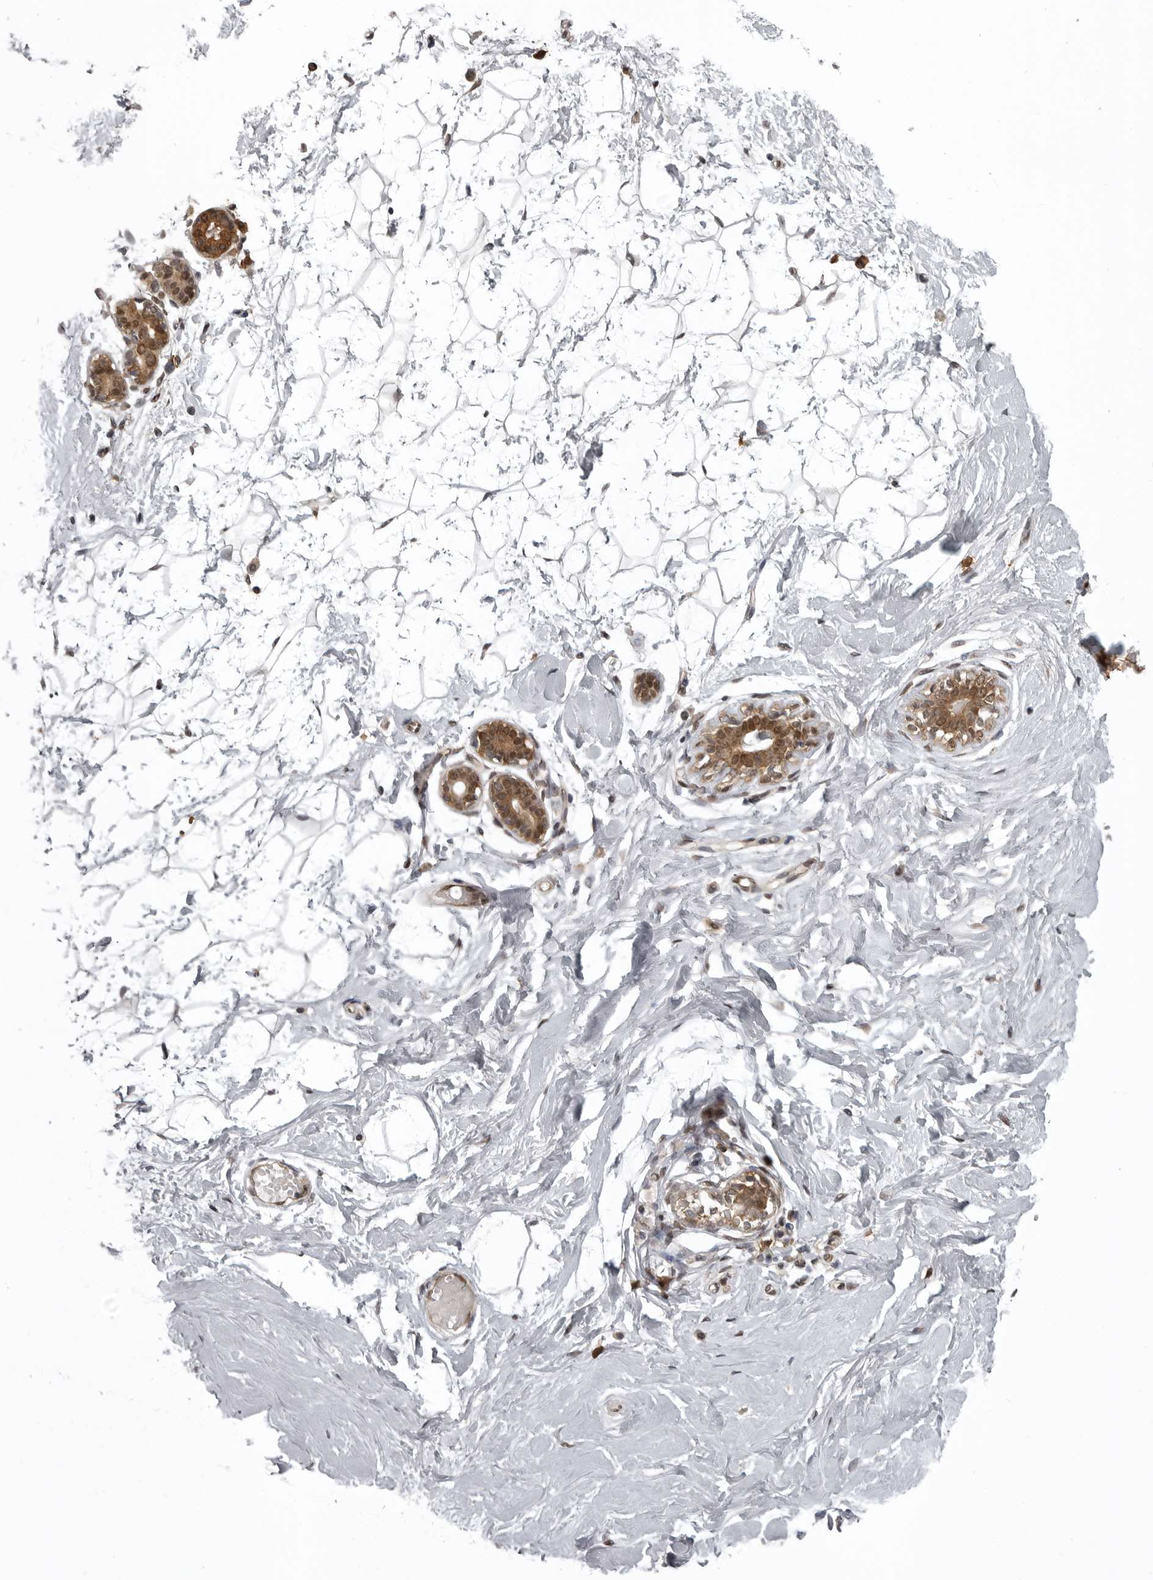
{"staining": {"intensity": "weak", "quantity": "<25%", "location": "cytoplasmic/membranous"}, "tissue": "breast", "cell_type": "Adipocytes", "image_type": "normal", "snomed": [{"axis": "morphology", "description": "Normal tissue, NOS"}, {"axis": "morphology", "description": "Adenoma, NOS"}, {"axis": "topography", "description": "Breast"}], "caption": "DAB (3,3'-diaminobenzidine) immunohistochemical staining of normal human breast demonstrates no significant positivity in adipocytes.", "gene": "SNX16", "patient": {"sex": "female", "age": 23}}